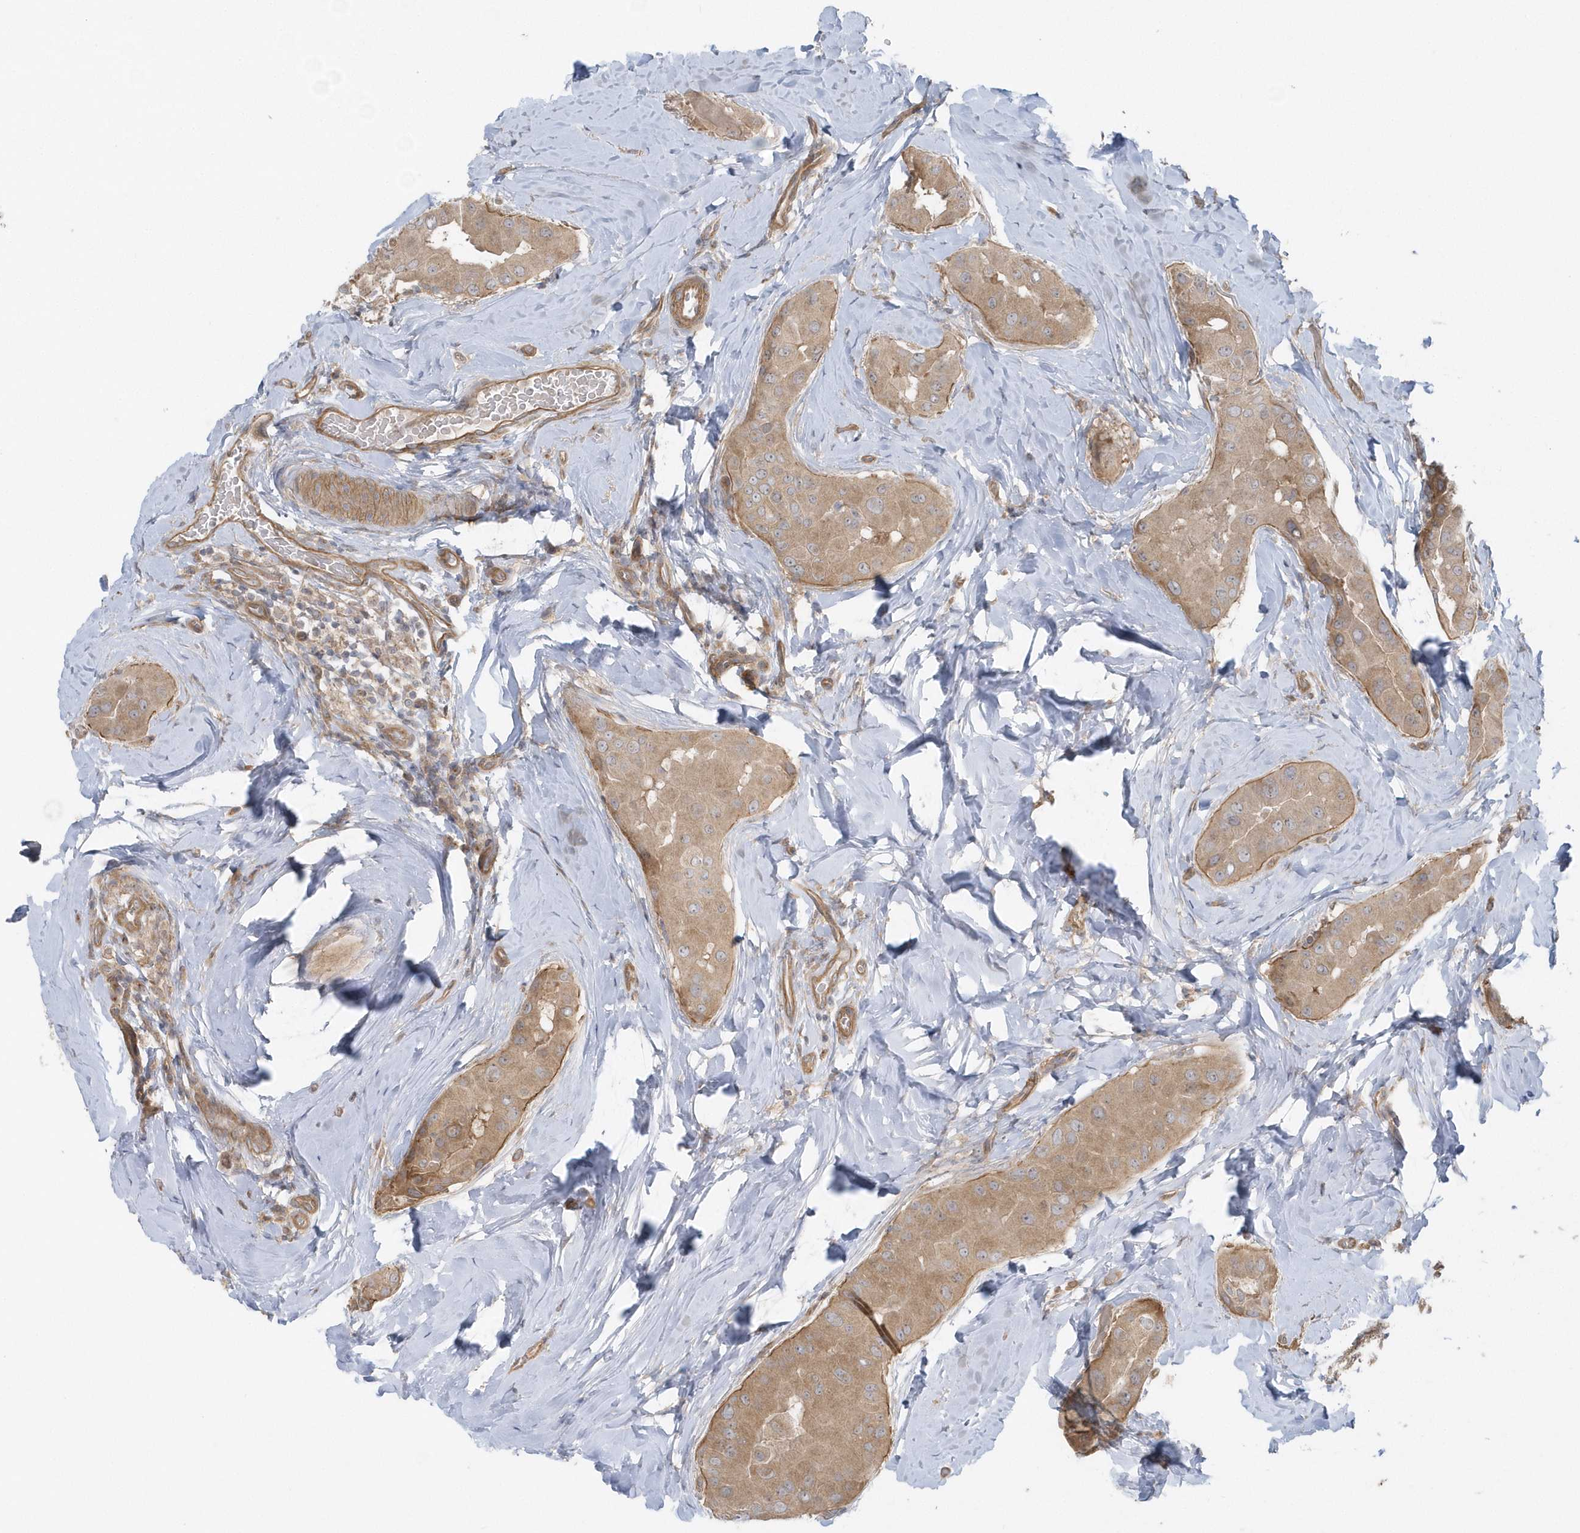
{"staining": {"intensity": "weak", "quantity": ">75%", "location": "cytoplasmic/membranous"}, "tissue": "thyroid cancer", "cell_type": "Tumor cells", "image_type": "cancer", "snomed": [{"axis": "morphology", "description": "Papillary adenocarcinoma, NOS"}, {"axis": "topography", "description": "Thyroid gland"}], "caption": "This photomicrograph exhibits IHC staining of human thyroid papillary adenocarcinoma, with low weak cytoplasmic/membranous positivity in approximately >75% of tumor cells.", "gene": "ACTR1A", "patient": {"sex": "male", "age": 33}}